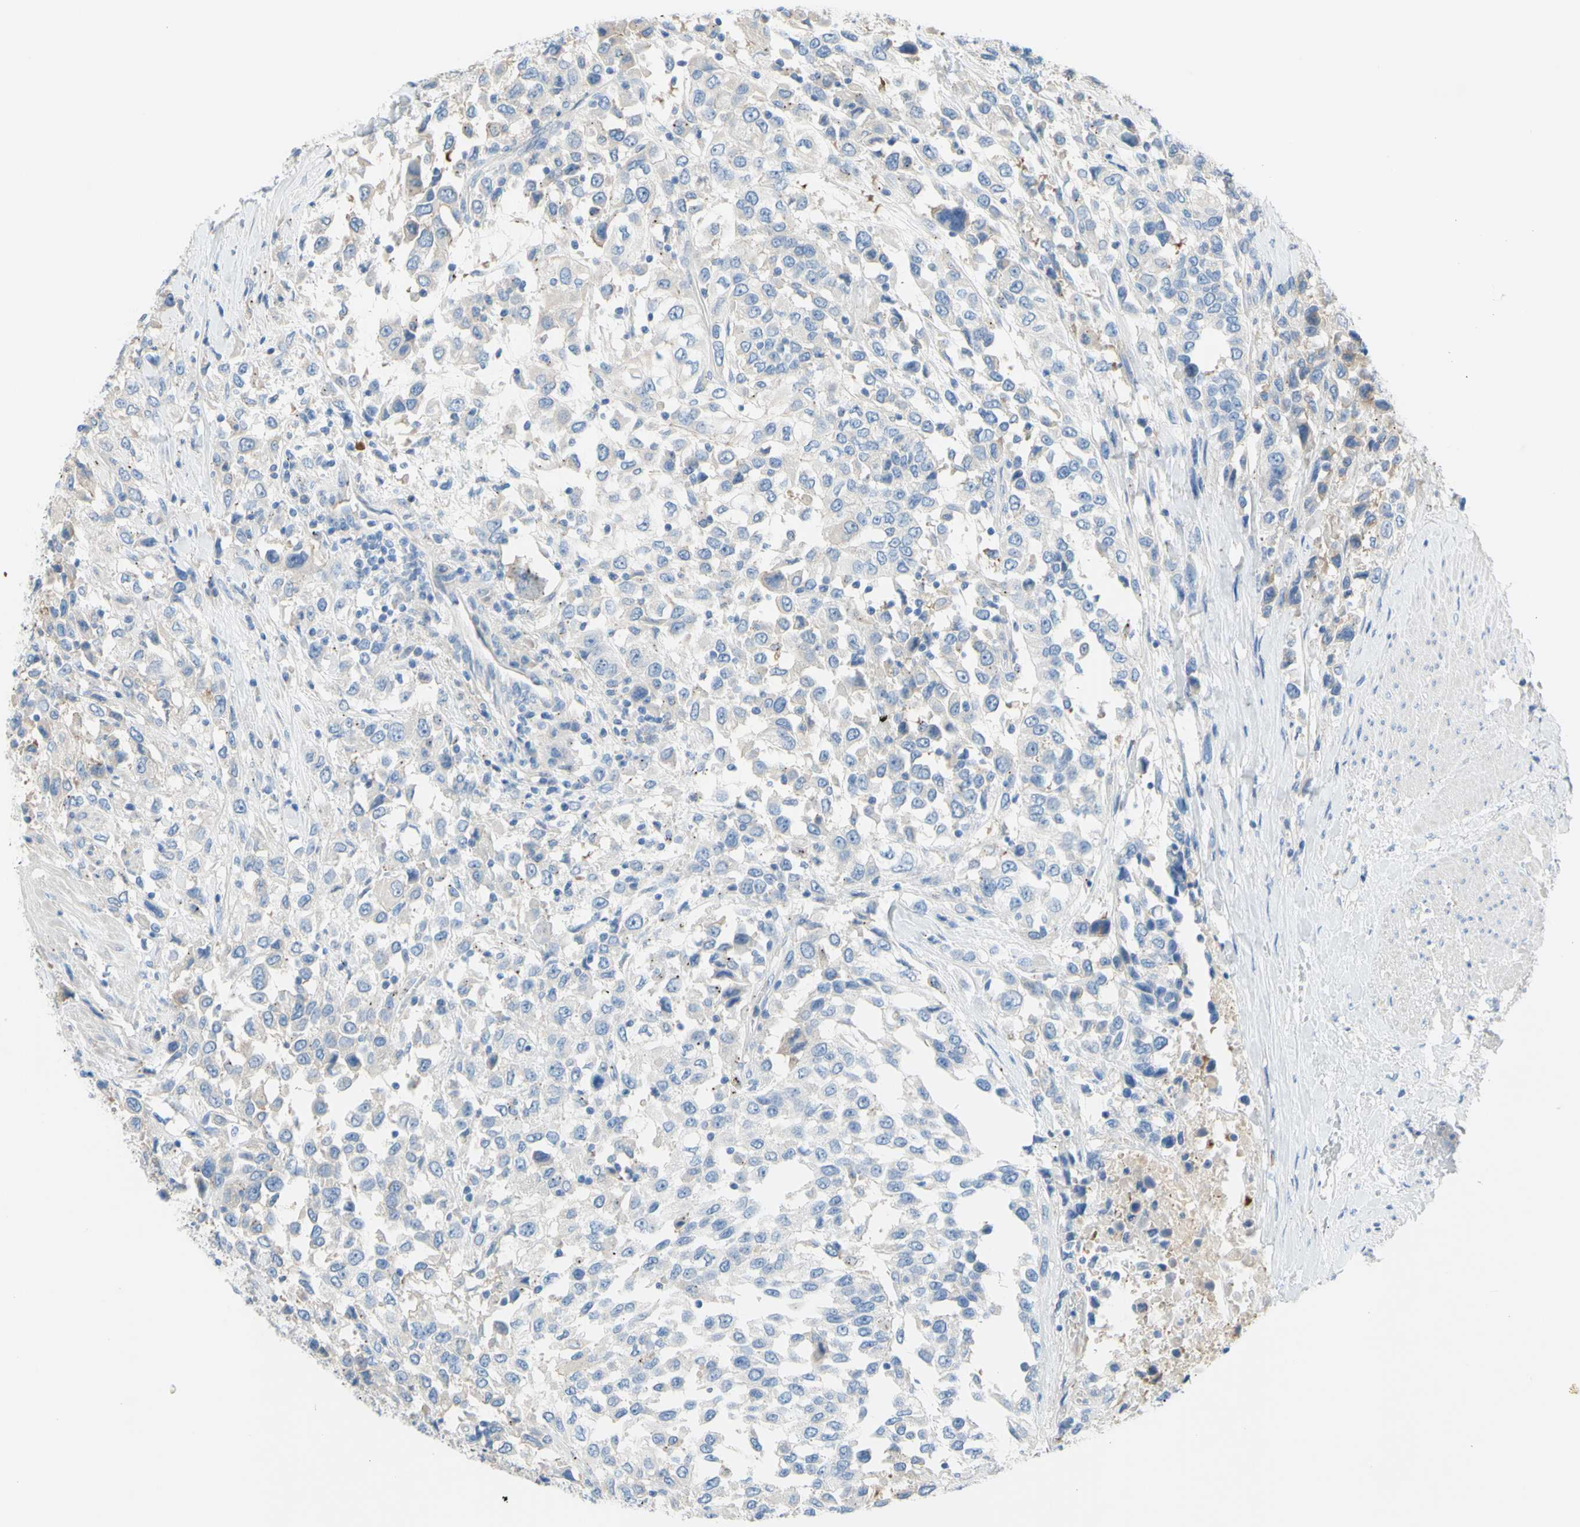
{"staining": {"intensity": "negative", "quantity": "none", "location": "none"}, "tissue": "urothelial cancer", "cell_type": "Tumor cells", "image_type": "cancer", "snomed": [{"axis": "morphology", "description": "Urothelial carcinoma, High grade"}, {"axis": "topography", "description": "Urinary bladder"}], "caption": "Tumor cells show no significant protein staining in high-grade urothelial carcinoma.", "gene": "TMEM59L", "patient": {"sex": "female", "age": 80}}